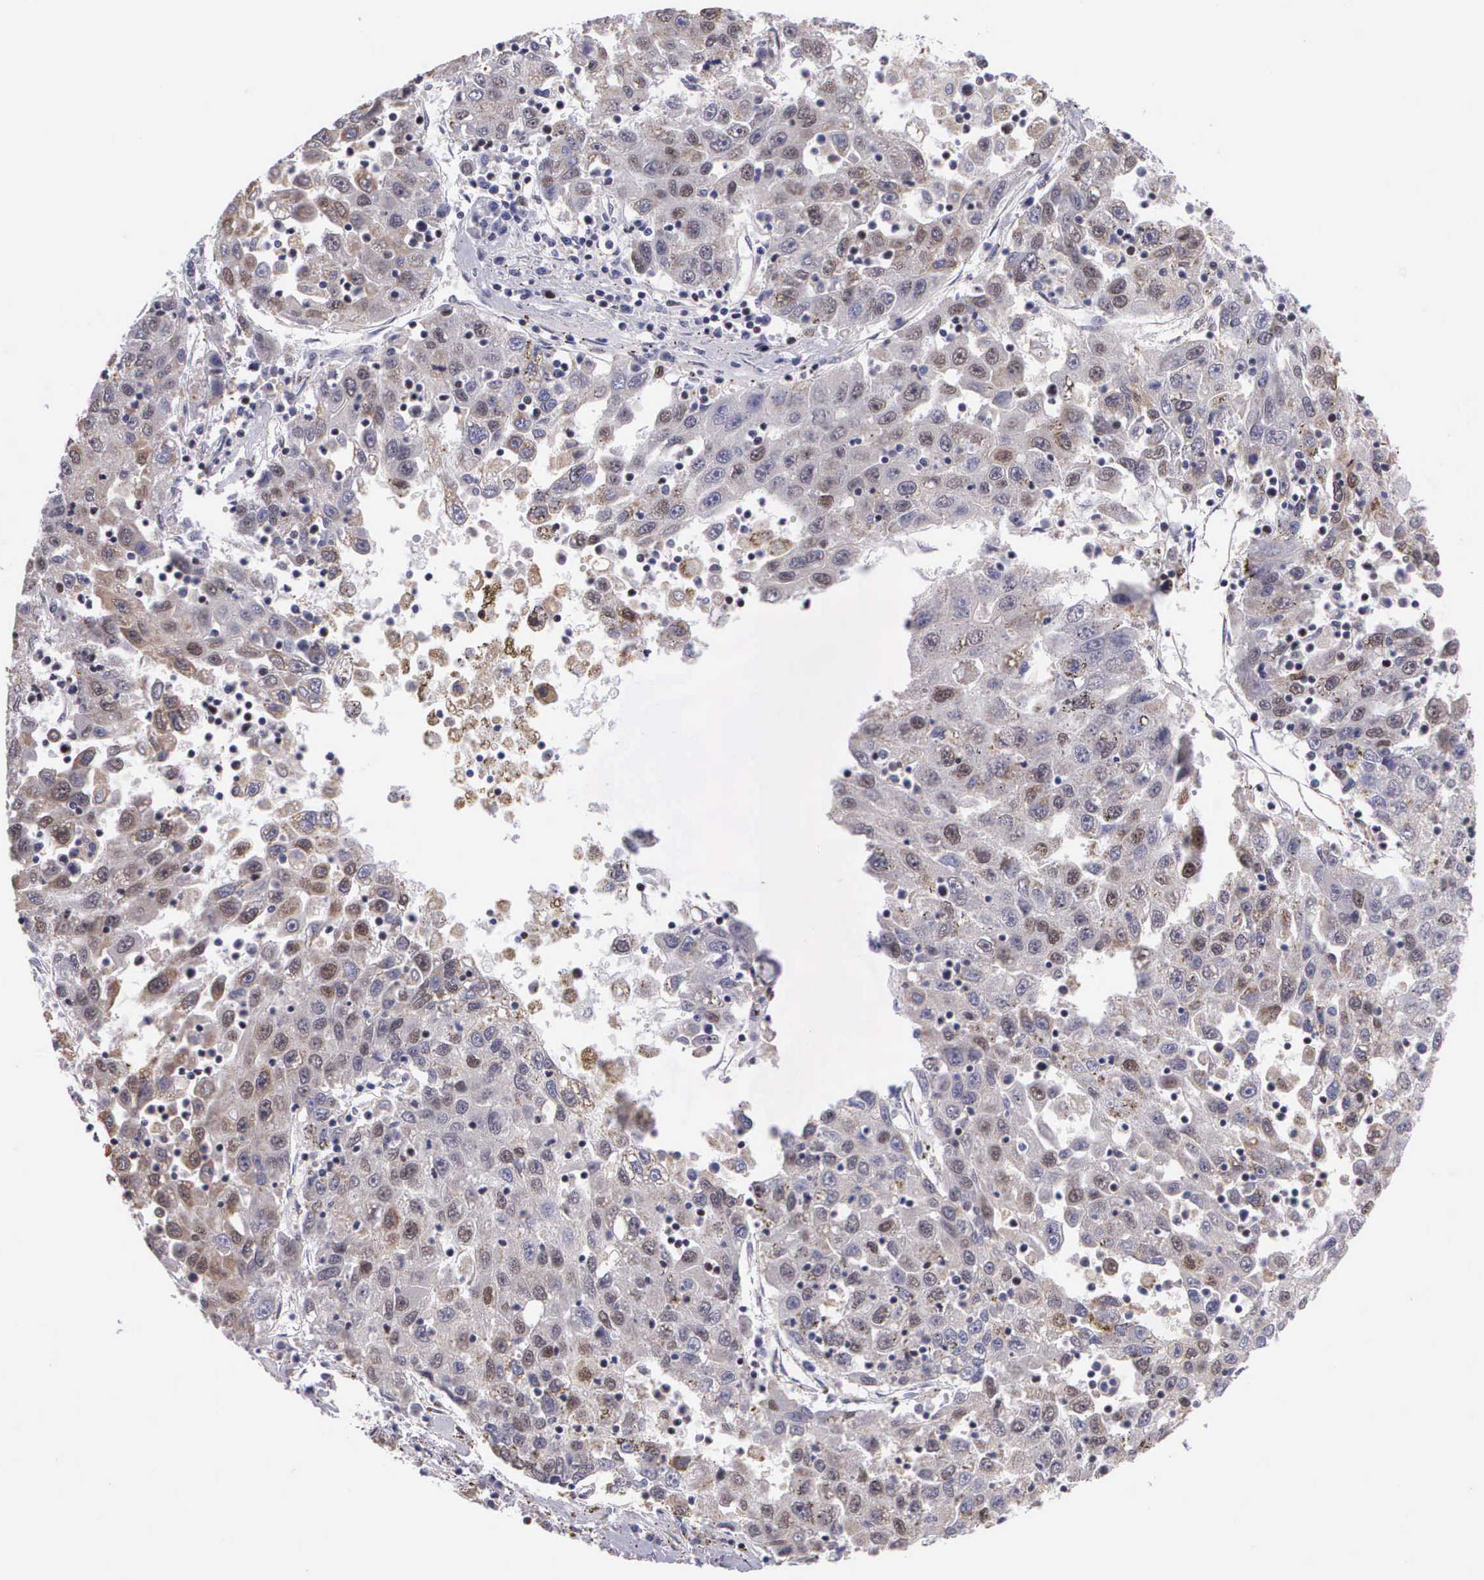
{"staining": {"intensity": "weak", "quantity": "<25%", "location": "cytoplasmic/membranous"}, "tissue": "liver cancer", "cell_type": "Tumor cells", "image_type": "cancer", "snomed": [{"axis": "morphology", "description": "Carcinoma, Hepatocellular, NOS"}, {"axis": "topography", "description": "Liver"}], "caption": "Liver hepatocellular carcinoma stained for a protein using IHC exhibits no positivity tumor cells.", "gene": "SLC25A21", "patient": {"sex": "male", "age": 49}}